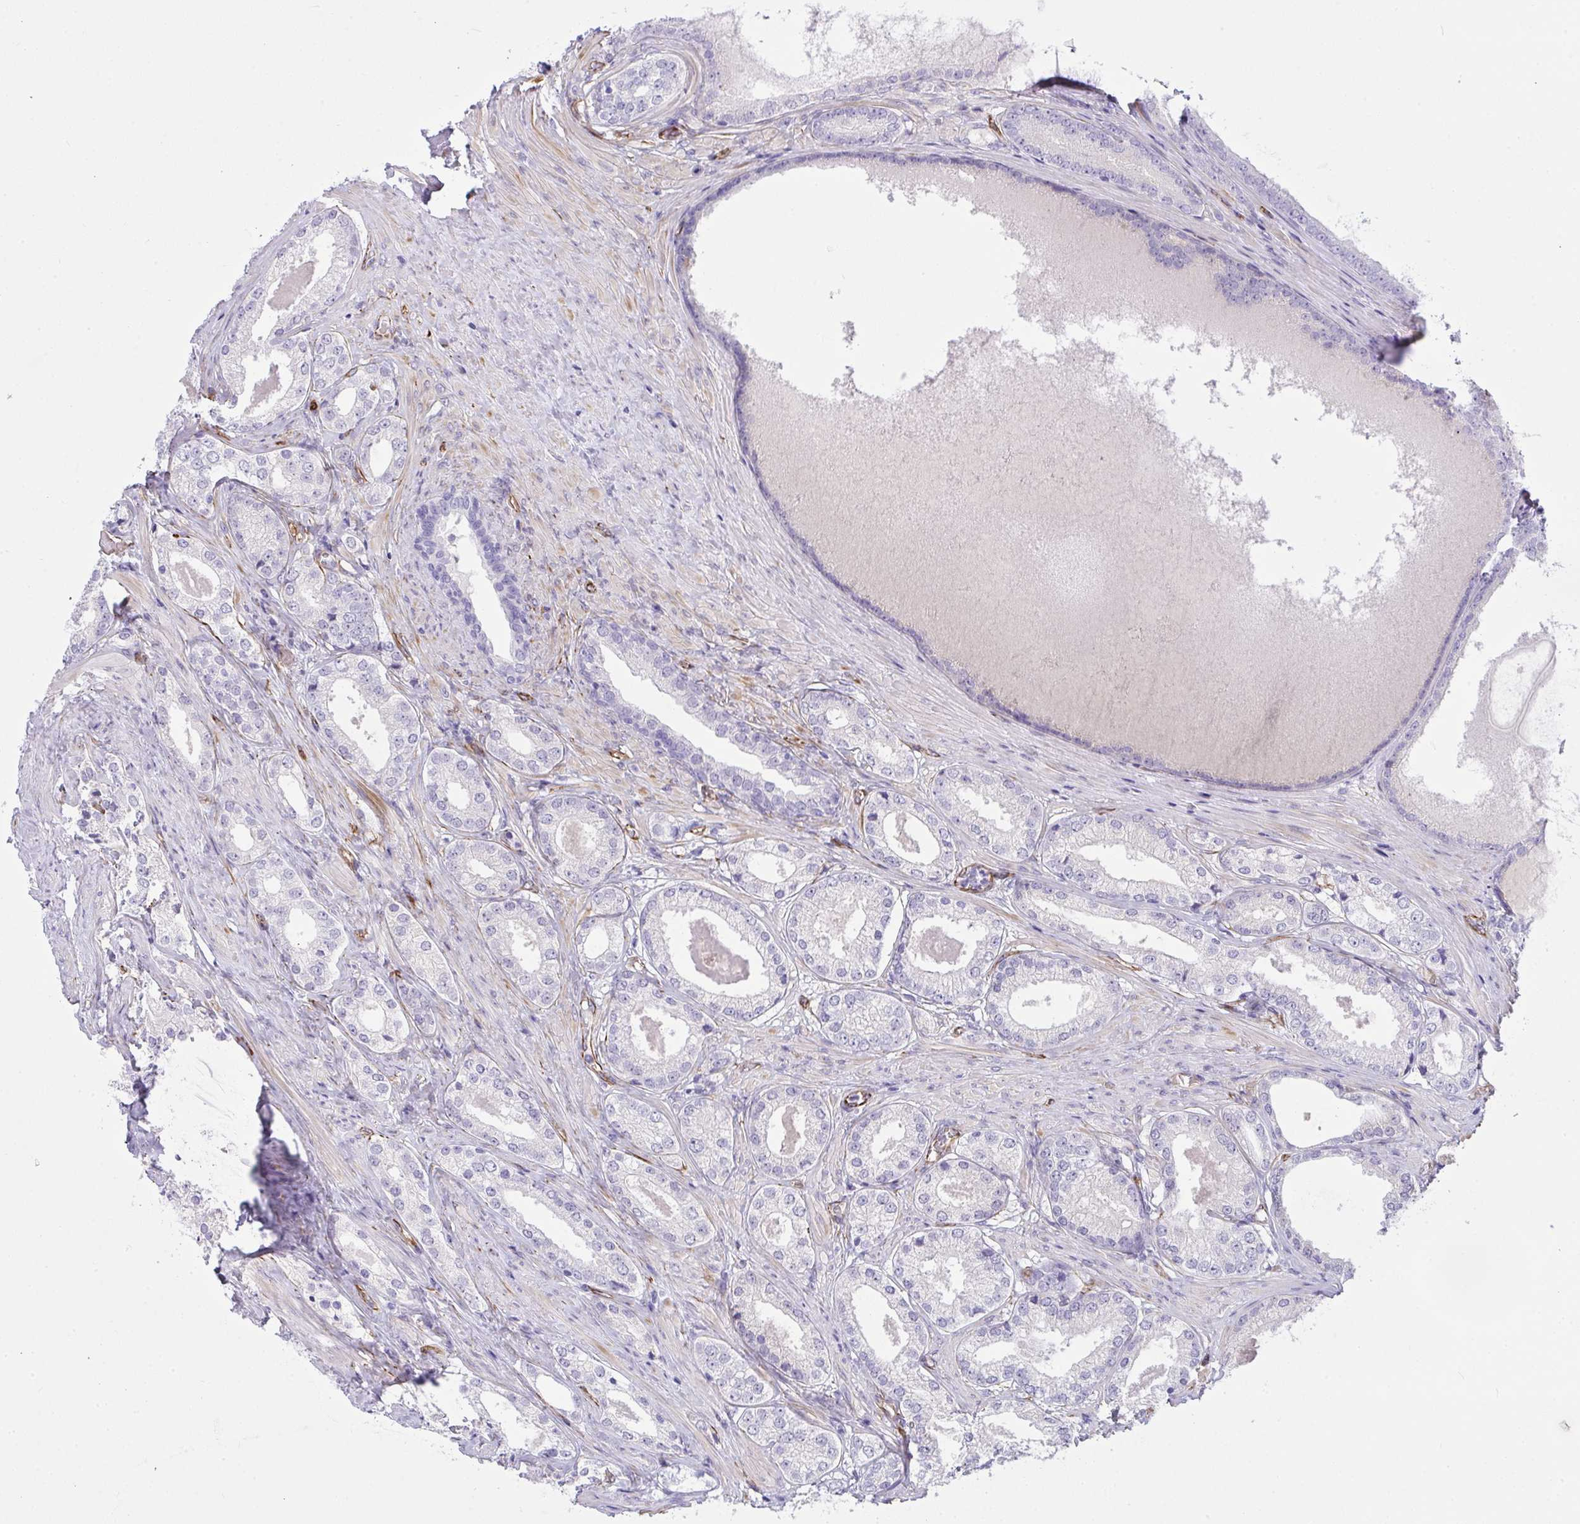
{"staining": {"intensity": "negative", "quantity": "none", "location": "none"}, "tissue": "prostate cancer", "cell_type": "Tumor cells", "image_type": "cancer", "snomed": [{"axis": "morphology", "description": "Adenocarcinoma, NOS"}, {"axis": "morphology", "description": "Adenocarcinoma, Low grade"}, {"axis": "topography", "description": "Prostate"}], "caption": "Immunohistochemistry of prostate cancer (adenocarcinoma) exhibits no expression in tumor cells.", "gene": "SLC35B1", "patient": {"sex": "male", "age": 68}}